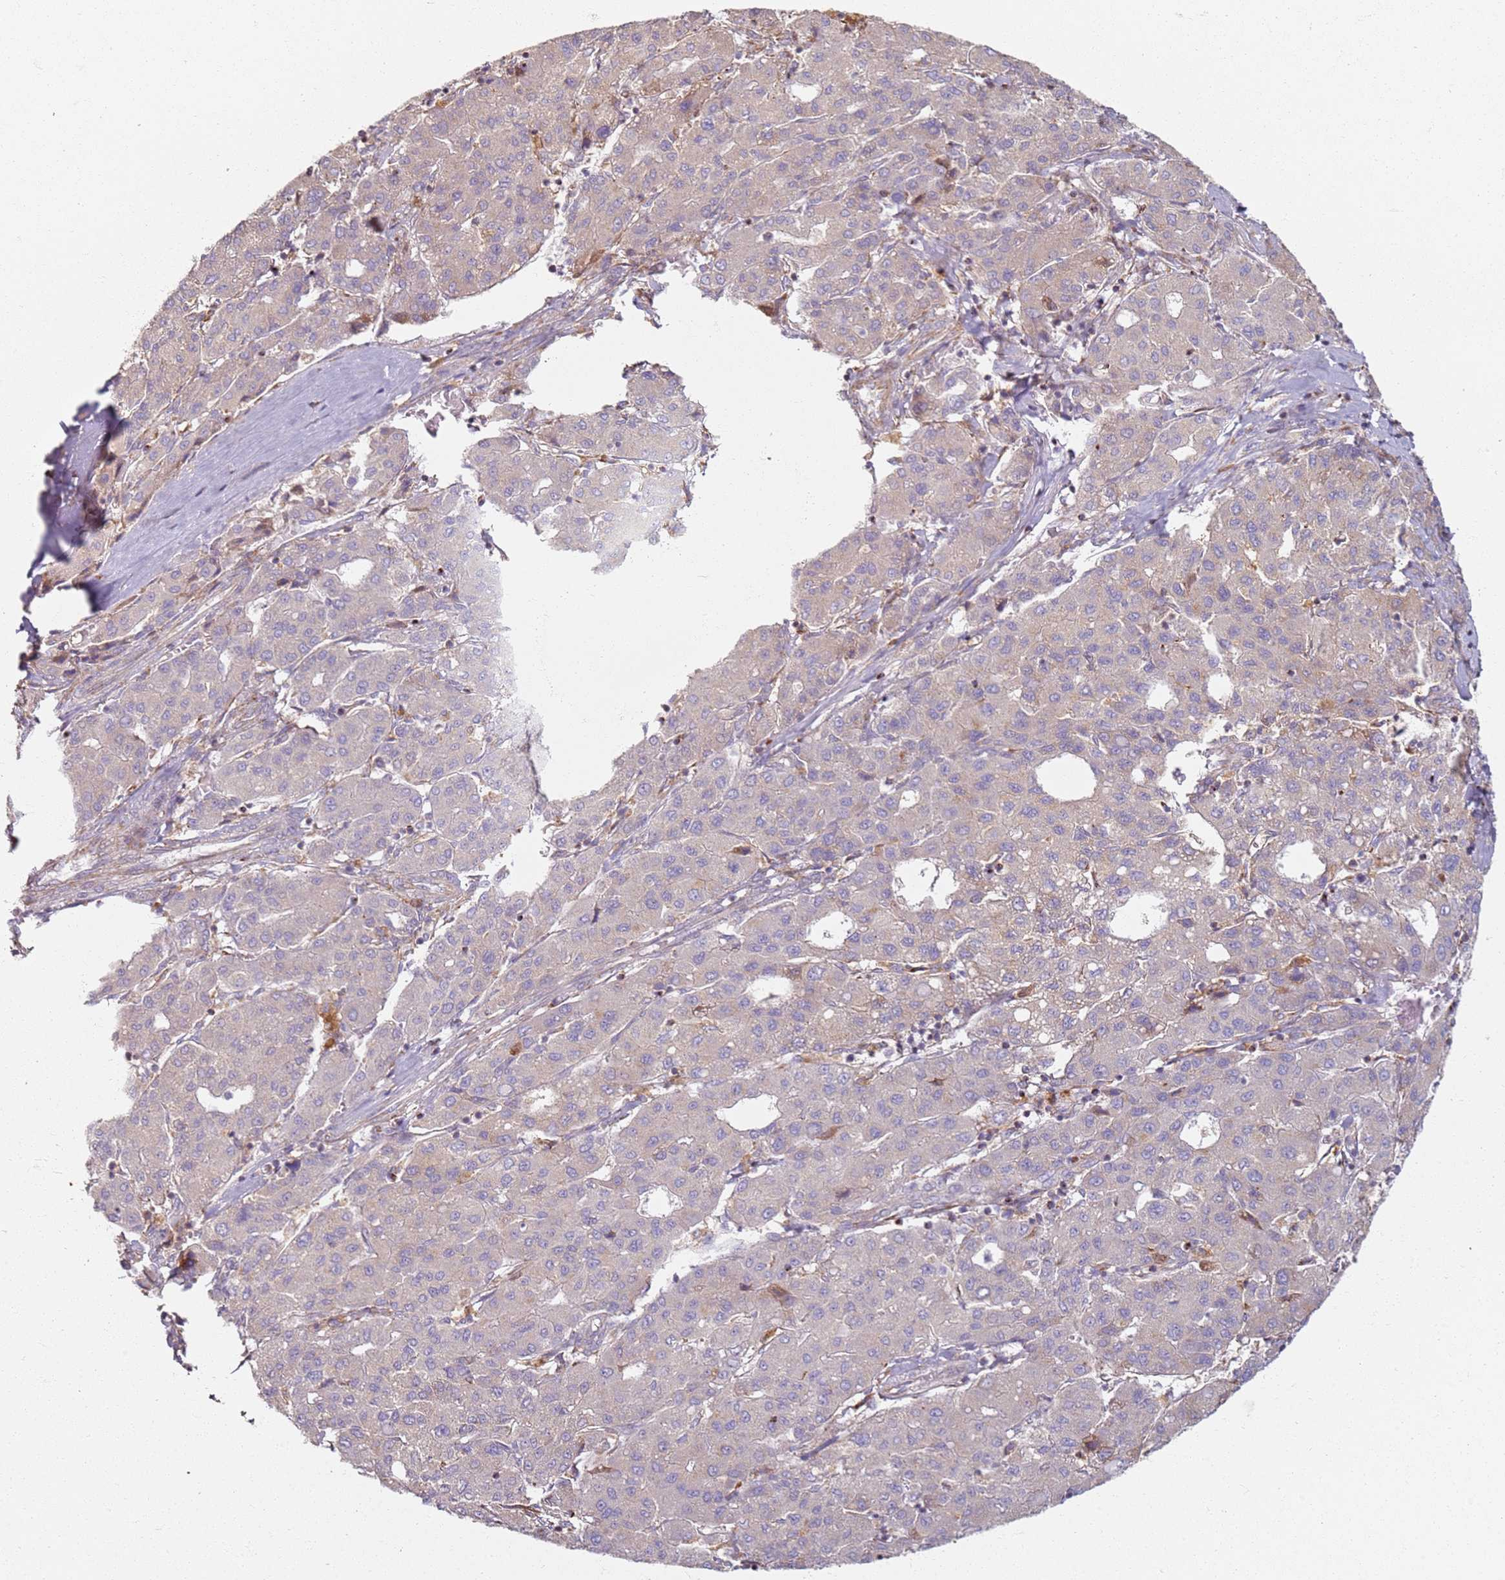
{"staining": {"intensity": "negative", "quantity": "none", "location": "none"}, "tissue": "liver cancer", "cell_type": "Tumor cells", "image_type": "cancer", "snomed": [{"axis": "morphology", "description": "Carcinoma, Hepatocellular, NOS"}, {"axis": "topography", "description": "Liver"}], "caption": "IHC image of neoplastic tissue: human liver cancer (hepatocellular carcinoma) stained with DAB displays no significant protein staining in tumor cells.", "gene": "PROKR2", "patient": {"sex": "male", "age": 65}}